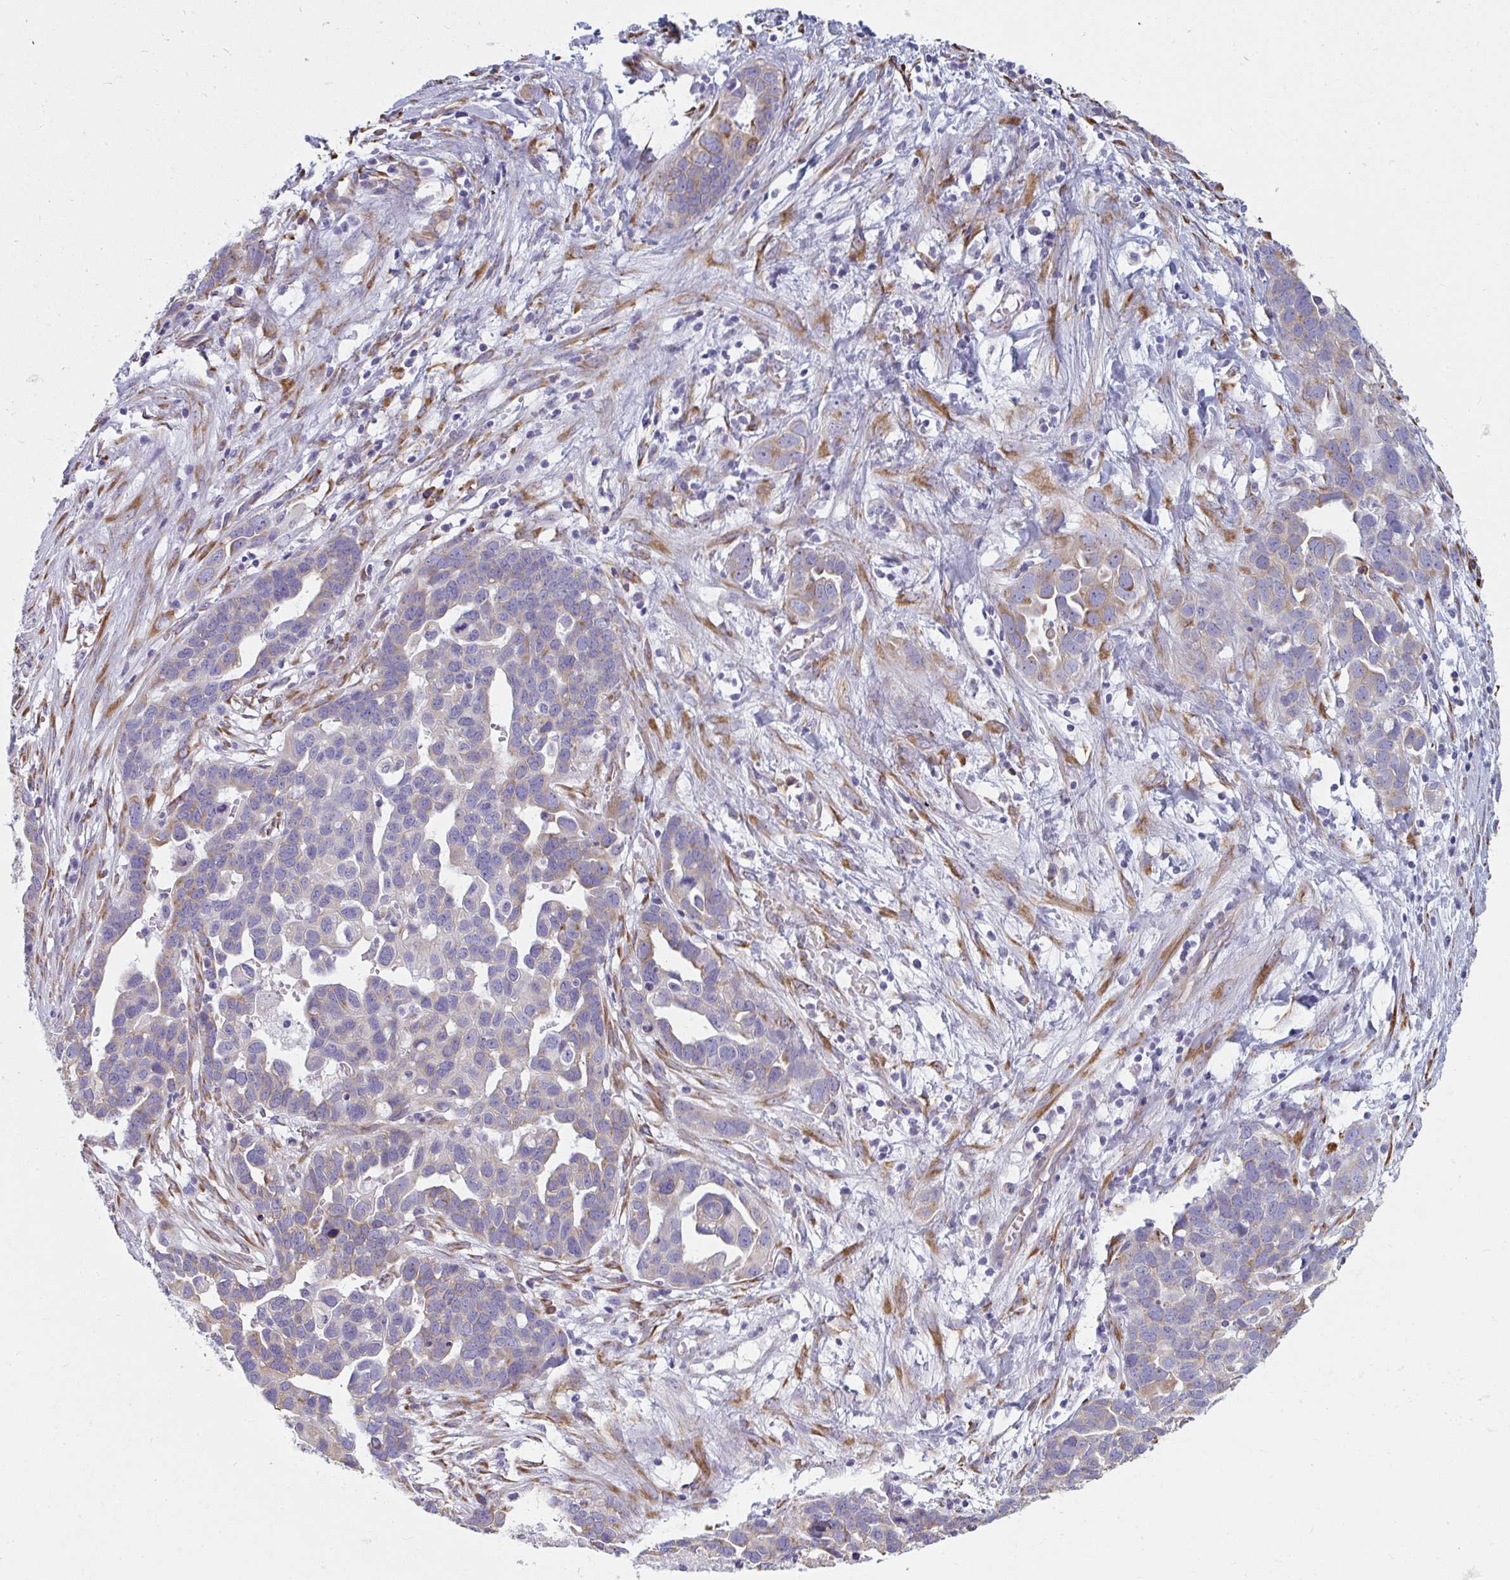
{"staining": {"intensity": "moderate", "quantity": "<25%", "location": "cytoplasmic/membranous"}, "tissue": "ovarian cancer", "cell_type": "Tumor cells", "image_type": "cancer", "snomed": [{"axis": "morphology", "description": "Cystadenocarcinoma, serous, NOS"}, {"axis": "topography", "description": "Ovary"}], "caption": "Human serous cystadenocarcinoma (ovarian) stained with a brown dye shows moderate cytoplasmic/membranous positive staining in about <25% of tumor cells.", "gene": "SHROOM1", "patient": {"sex": "female", "age": 54}}